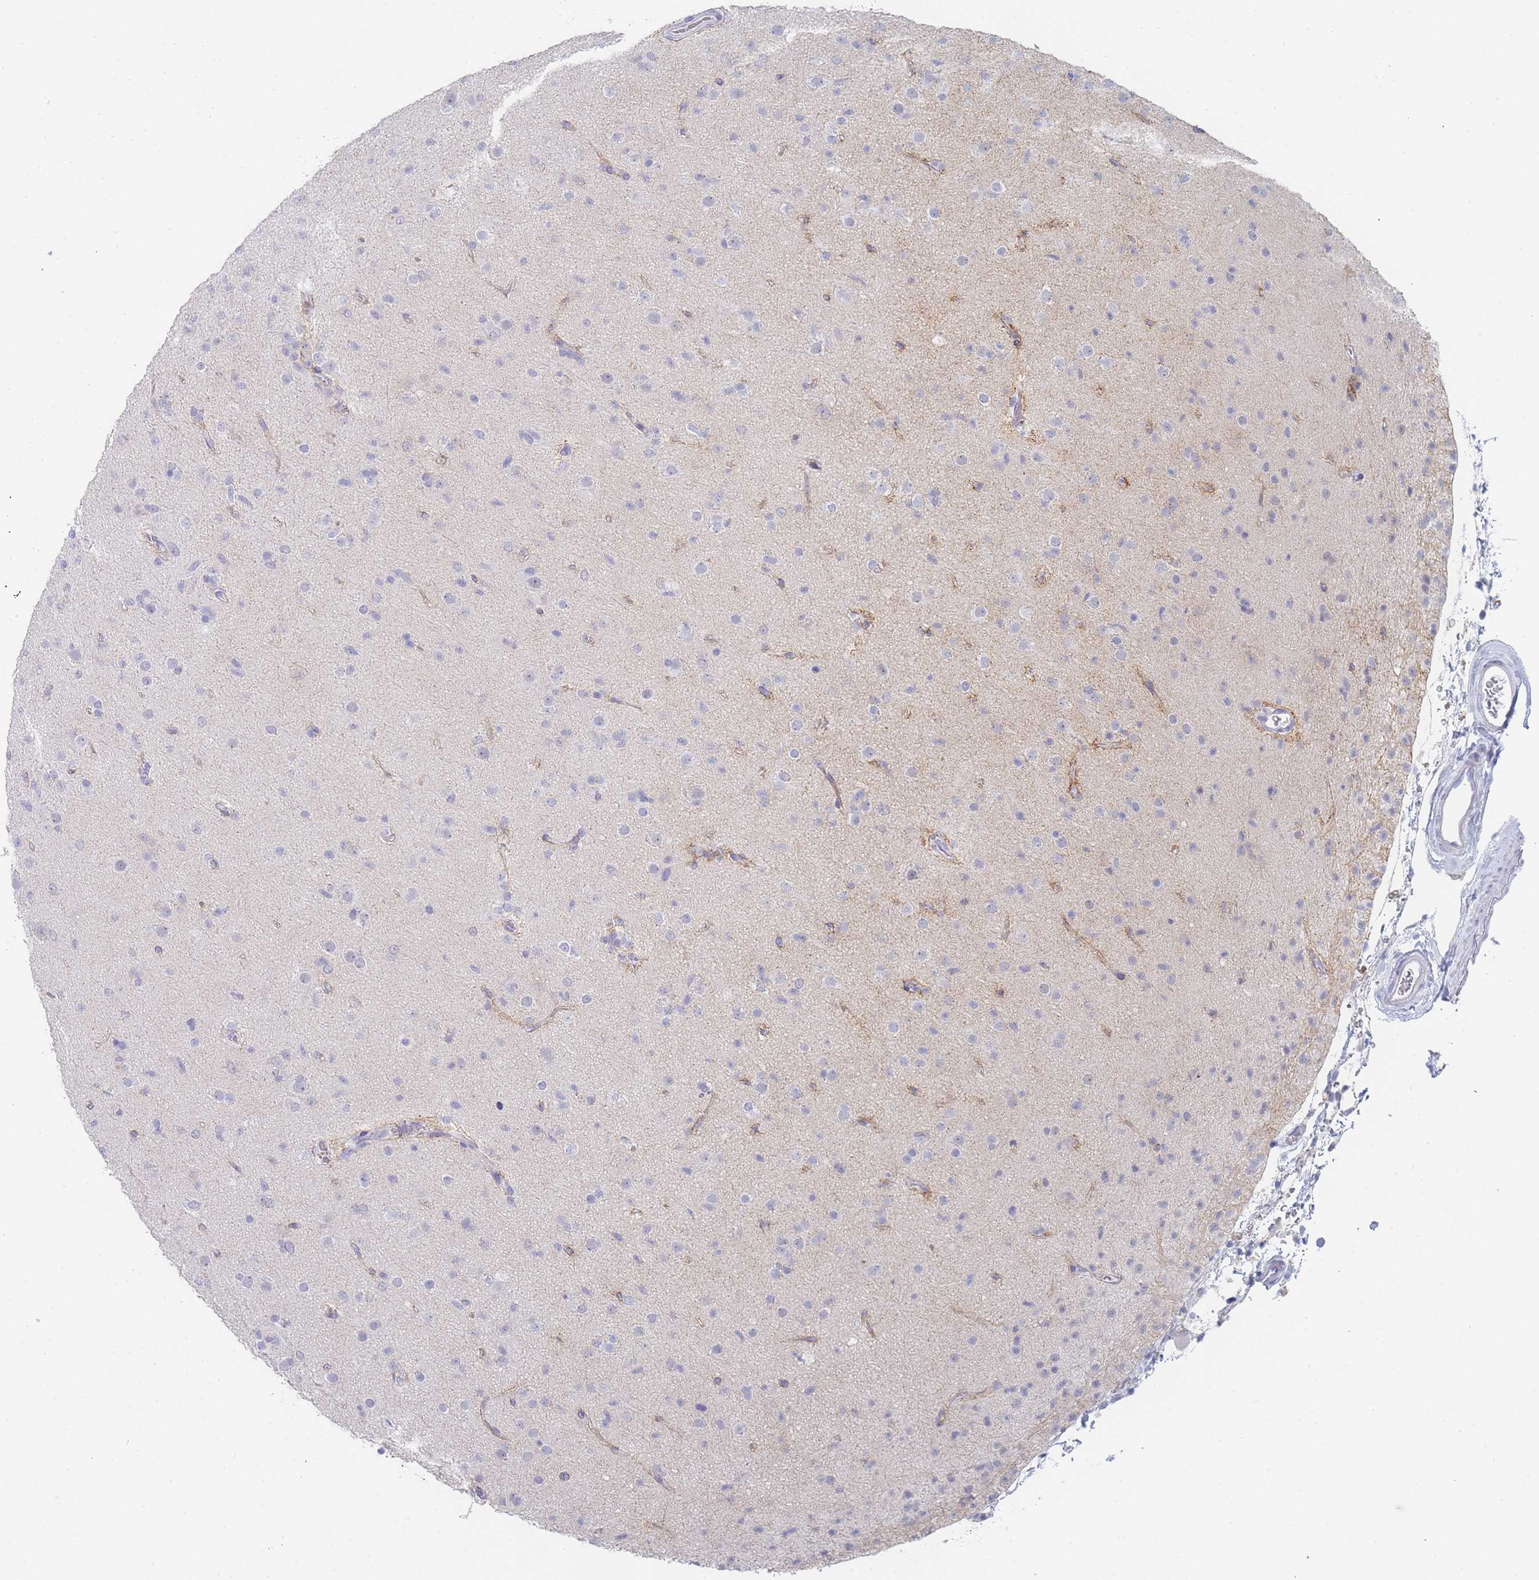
{"staining": {"intensity": "negative", "quantity": "none", "location": "none"}, "tissue": "glioma", "cell_type": "Tumor cells", "image_type": "cancer", "snomed": [{"axis": "morphology", "description": "Glioma, malignant, Low grade"}, {"axis": "topography", "description": "Brain"}], "caption": "Tumor cells show no significant positivity in malignant low-grade glioma.", "gene": "IMPG1", "patient": {"sex": "male", "age": 65}}